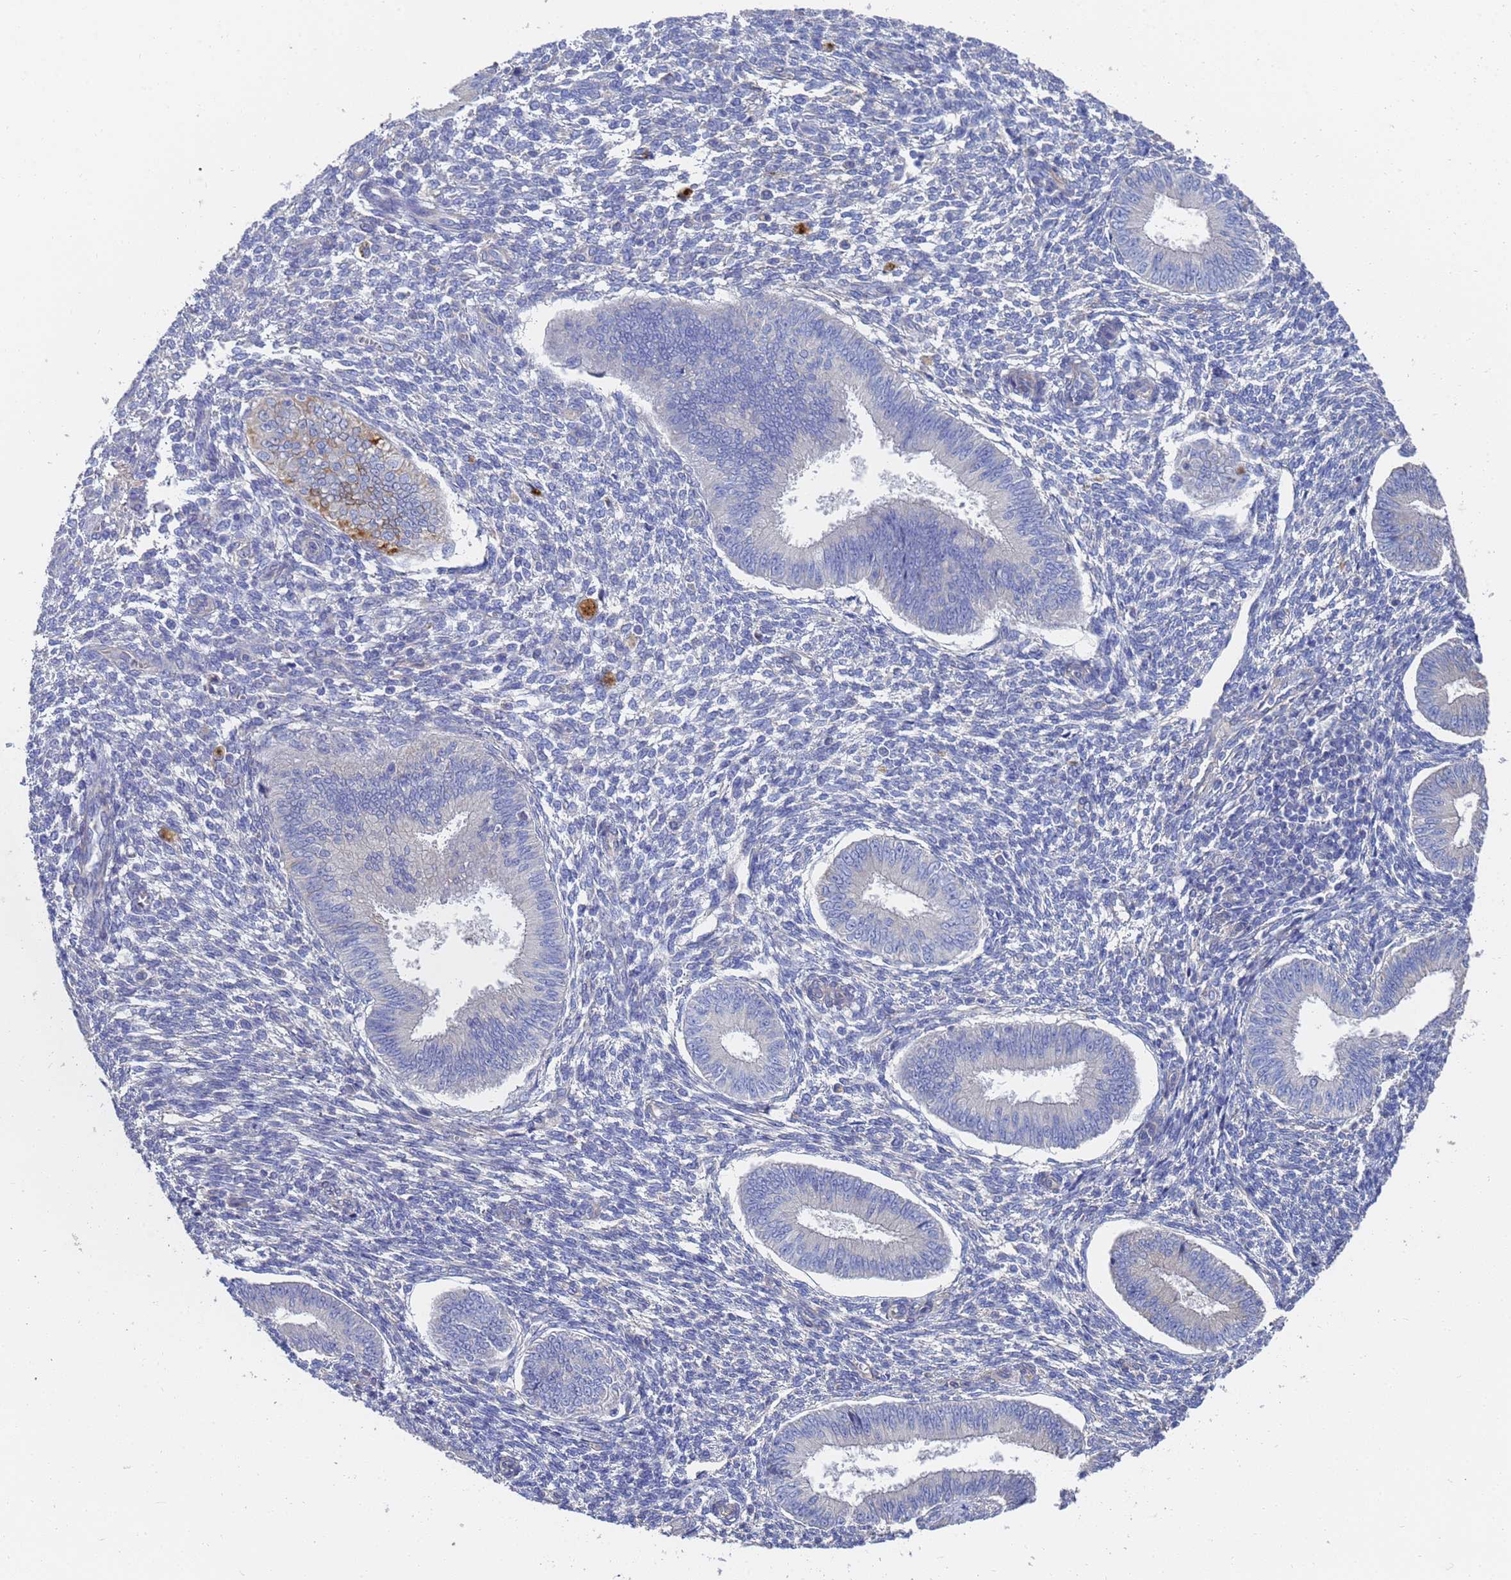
{"staining": {"intensity": "negative", "quantity": "none", "location": "none"}, "tissue": "endometrium", "cell_type": "Cells in endometrial stroma", "image_type": "normal", "snomed": [{"axis": "morphology", "description": "Normal tissue, NOS"}, {"axis": "topography", "description": "Uterus"}, {"axis": "topography", "description": "Endometrium"}], "caption": "The histopathology image reveals no staining of cells in endometrial stroma in unremarkable endometrium.", "gene": "LBX2", "patient": {"sex": "female", "age": 48}}